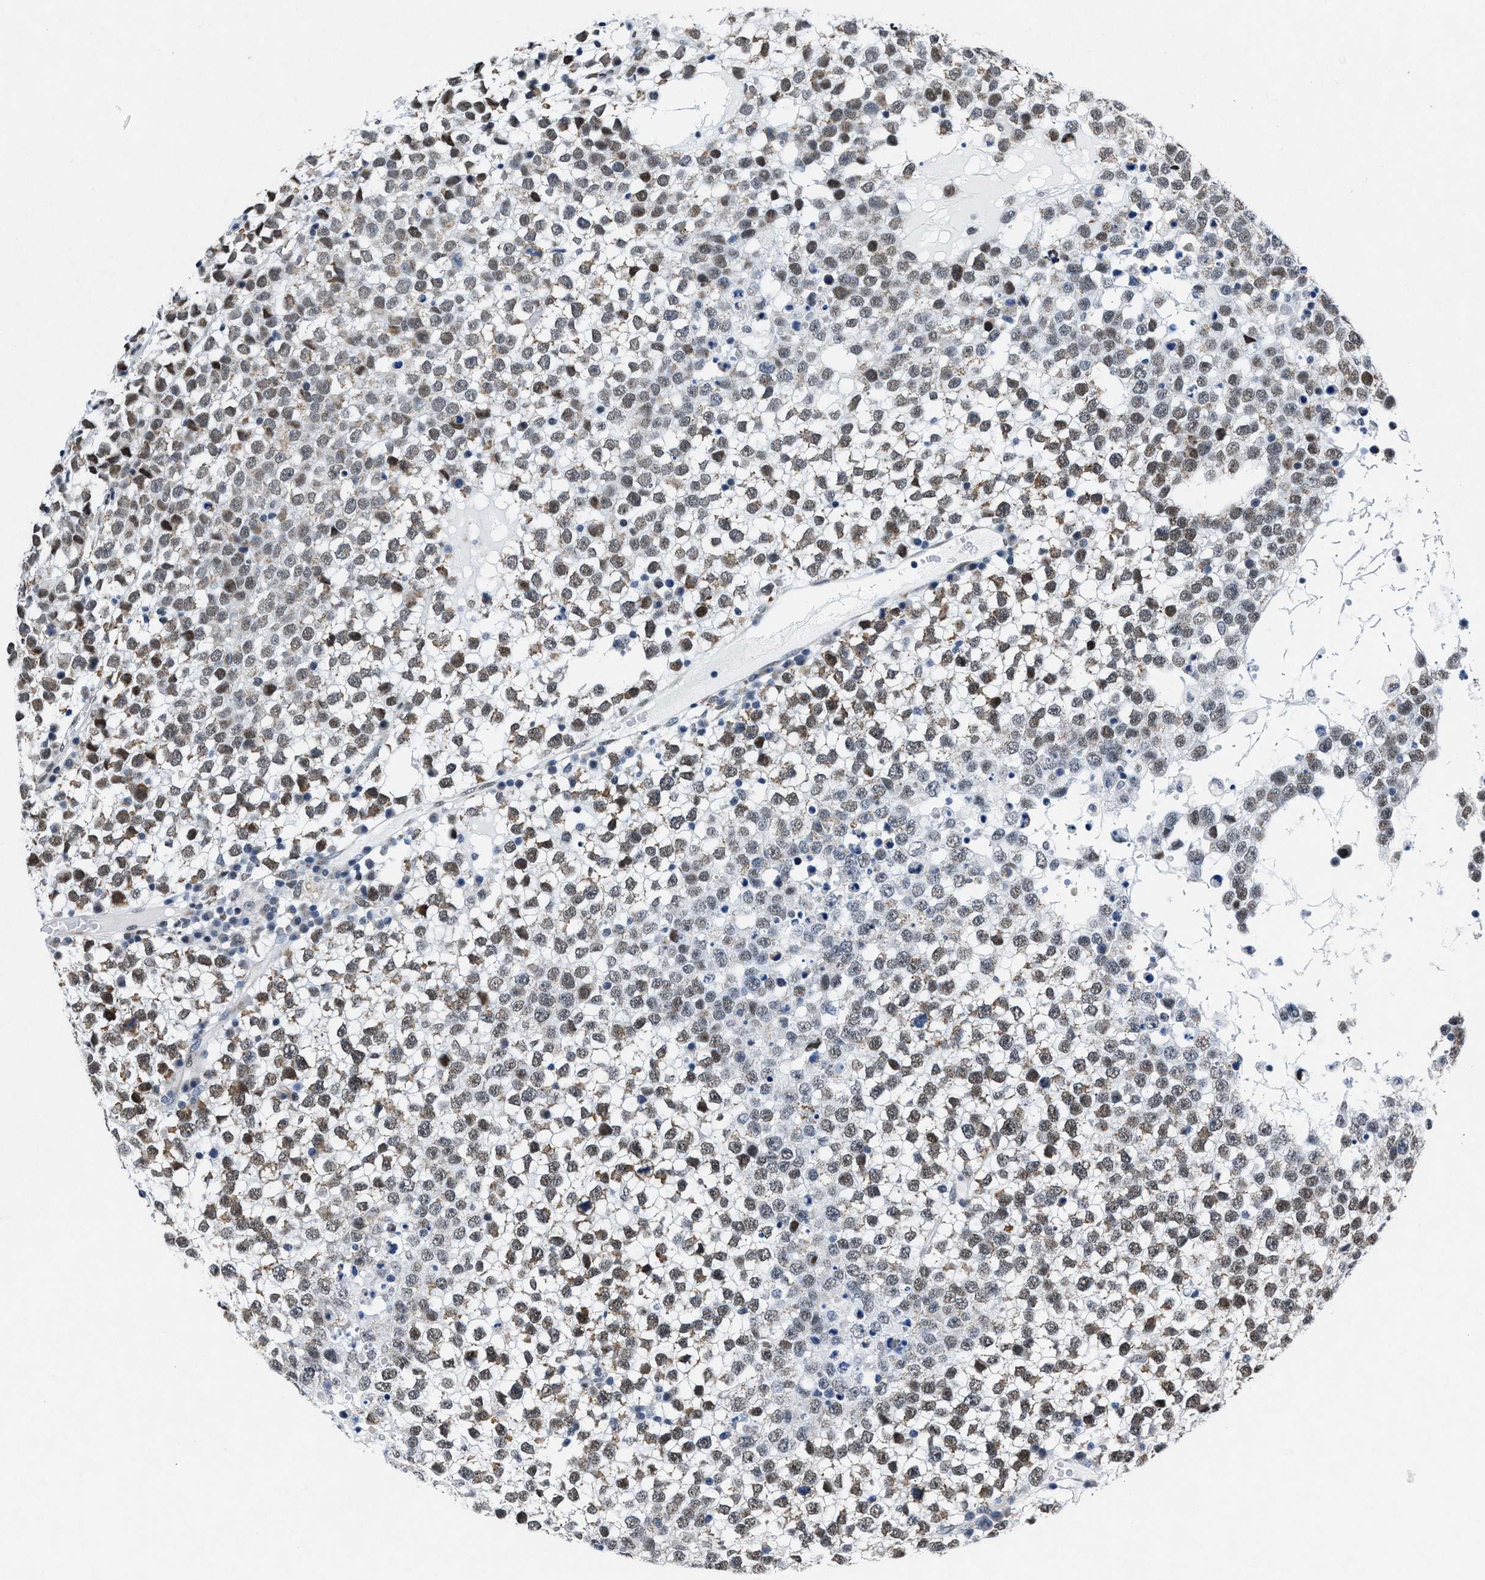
{"staining": {"intensity": "weak", "quantity": ">75%", "location": "nuclear"}, "tissue": "testis cancer", "cell_type": "Tumor cells", "image_type": "cancer", "snomed": [{"axis": "morphology", "description": "Seminoma, NOS"}, {"axis": "topography", "description": "Testis"}], "caption": "Immunohistochemical staining of human testis cancer (seminoma) demonstrates low levels of weak nuclear protein staining in approximately >75% of tumor cells. The protein is shown in brown color, while the nuclei are stained blue.", "gene": "ID3", "patient": {"sex": "male", "age": 65}}